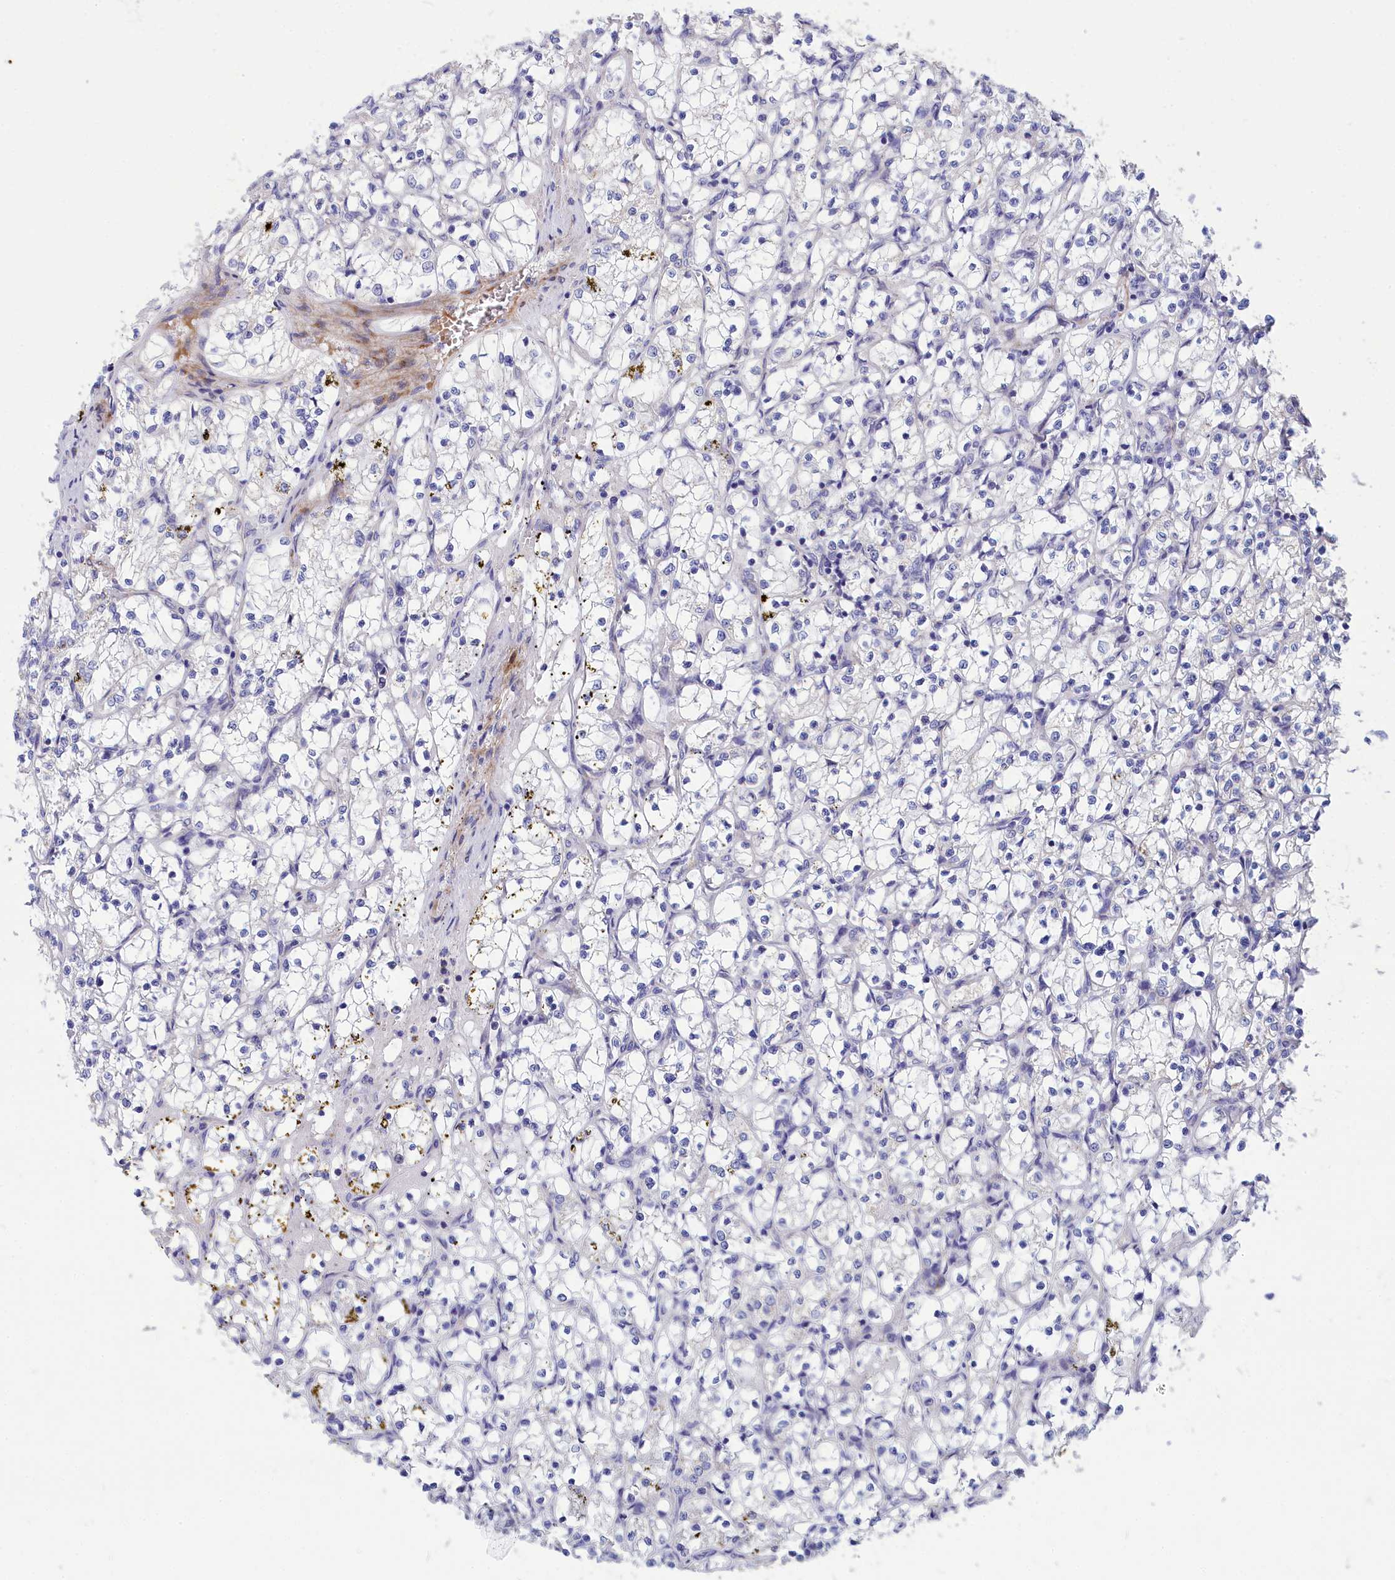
{"staining": {"intensity": "negative", "quantity": "none", "location": "none"}, "tissue": "renal cancer", "cell_type": "Tumor cells", "image_type": "cancer", "snomed": [{"axis": "morphology", "description": "Adenocarcinoma, NOS"}, {"axis": "topography", "description": "Kidney"}], "caption": "The histopathology image demonstrates no significant staining in tumor cells of adenocarcinoma (renal).", "gene": "TUBGCP4", "patient": {"sex": "female", "age": 69}}